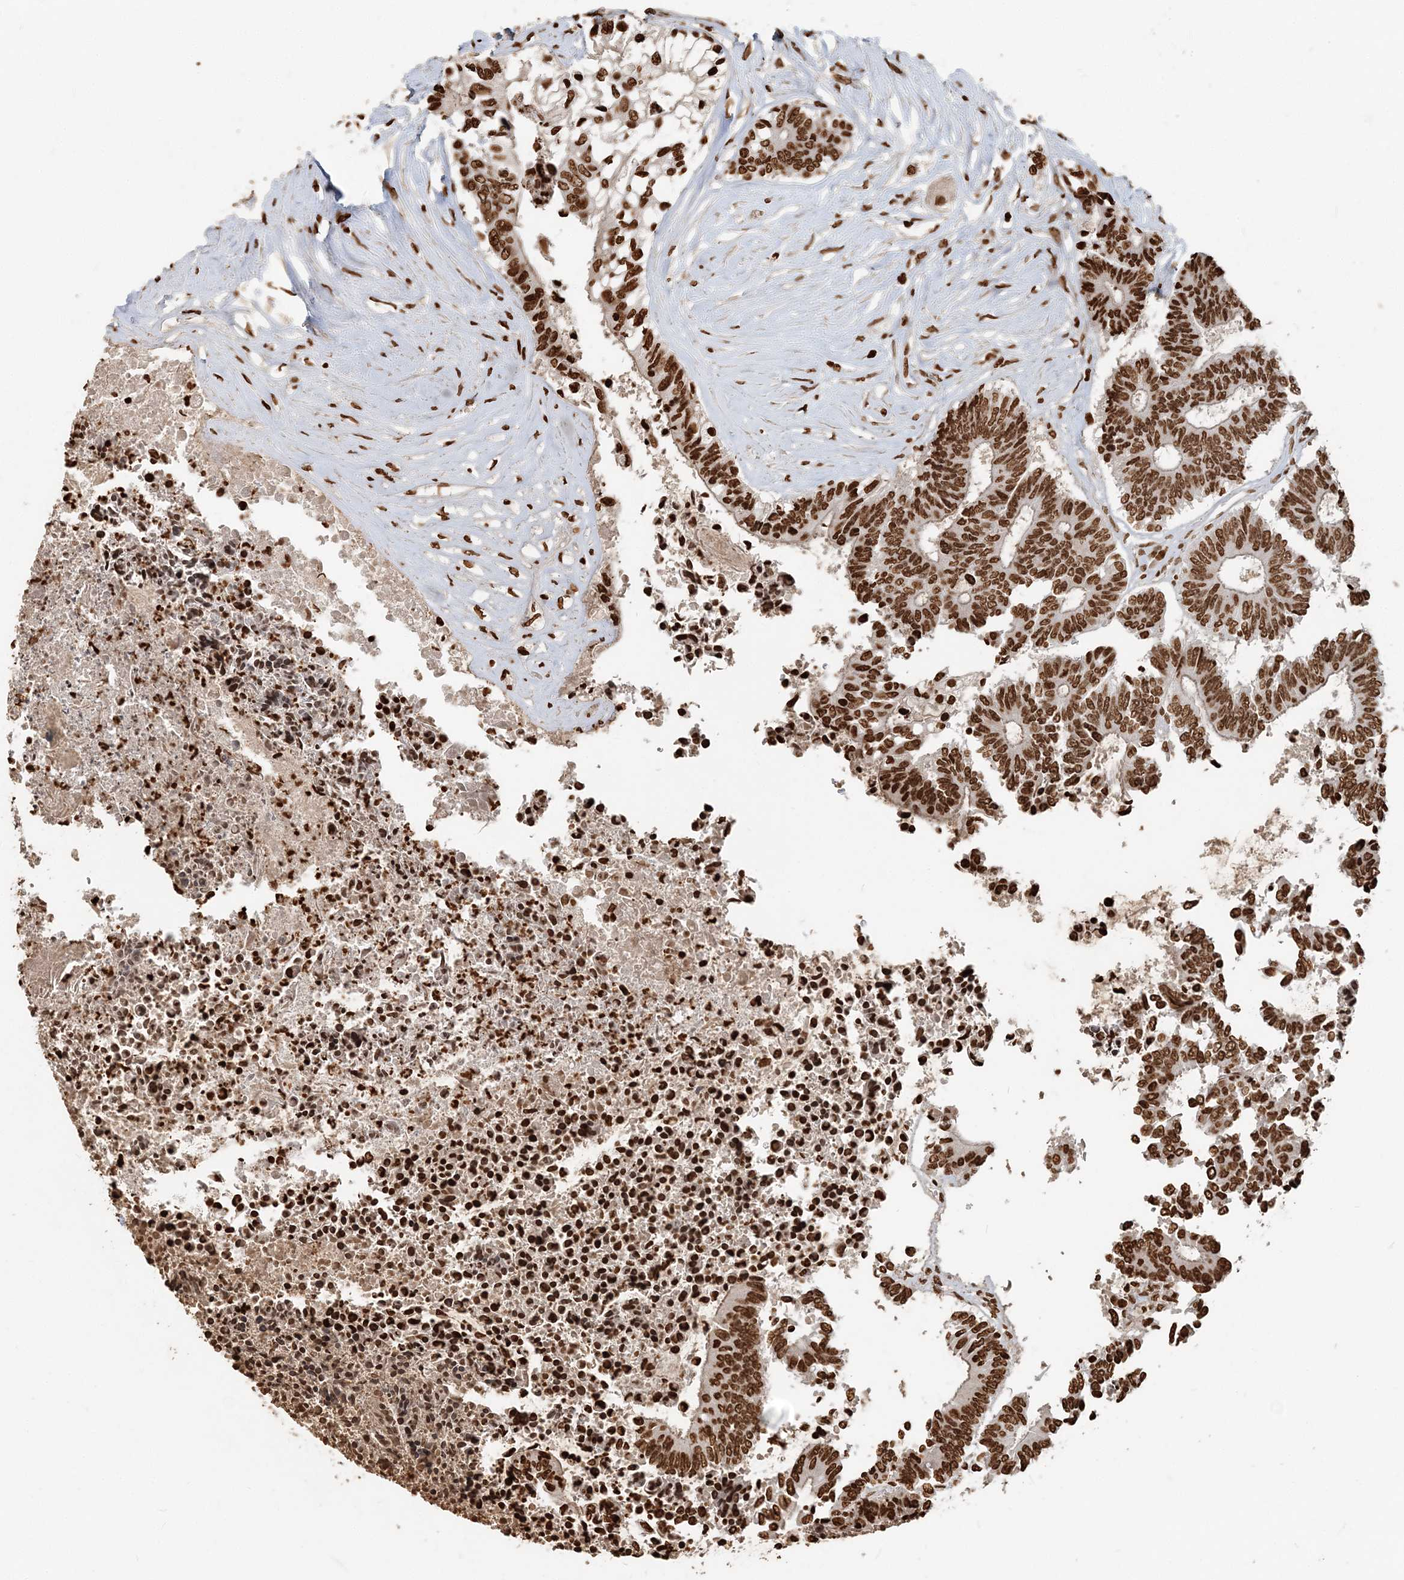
{"staining": {"intensity": "strong", "quantity": ">75%", "location": "nuclear"}, "tissue": "colorectal cancer", "cell_type": "Tumor cells", "image_type": "cancer", "snomed": [{"axis": "morphology", "description": "Adenocarcinoma, NOS"}, {"axis": "topography", "description": "Rectum"}], "caption": "A high amount of strong nuclear staining is identified in approximately >75% of tumor cells in colorectal adenocarcinoma tissue.", "gene": "H3-3B", "patient": {"sex": "male", "age": 63}}